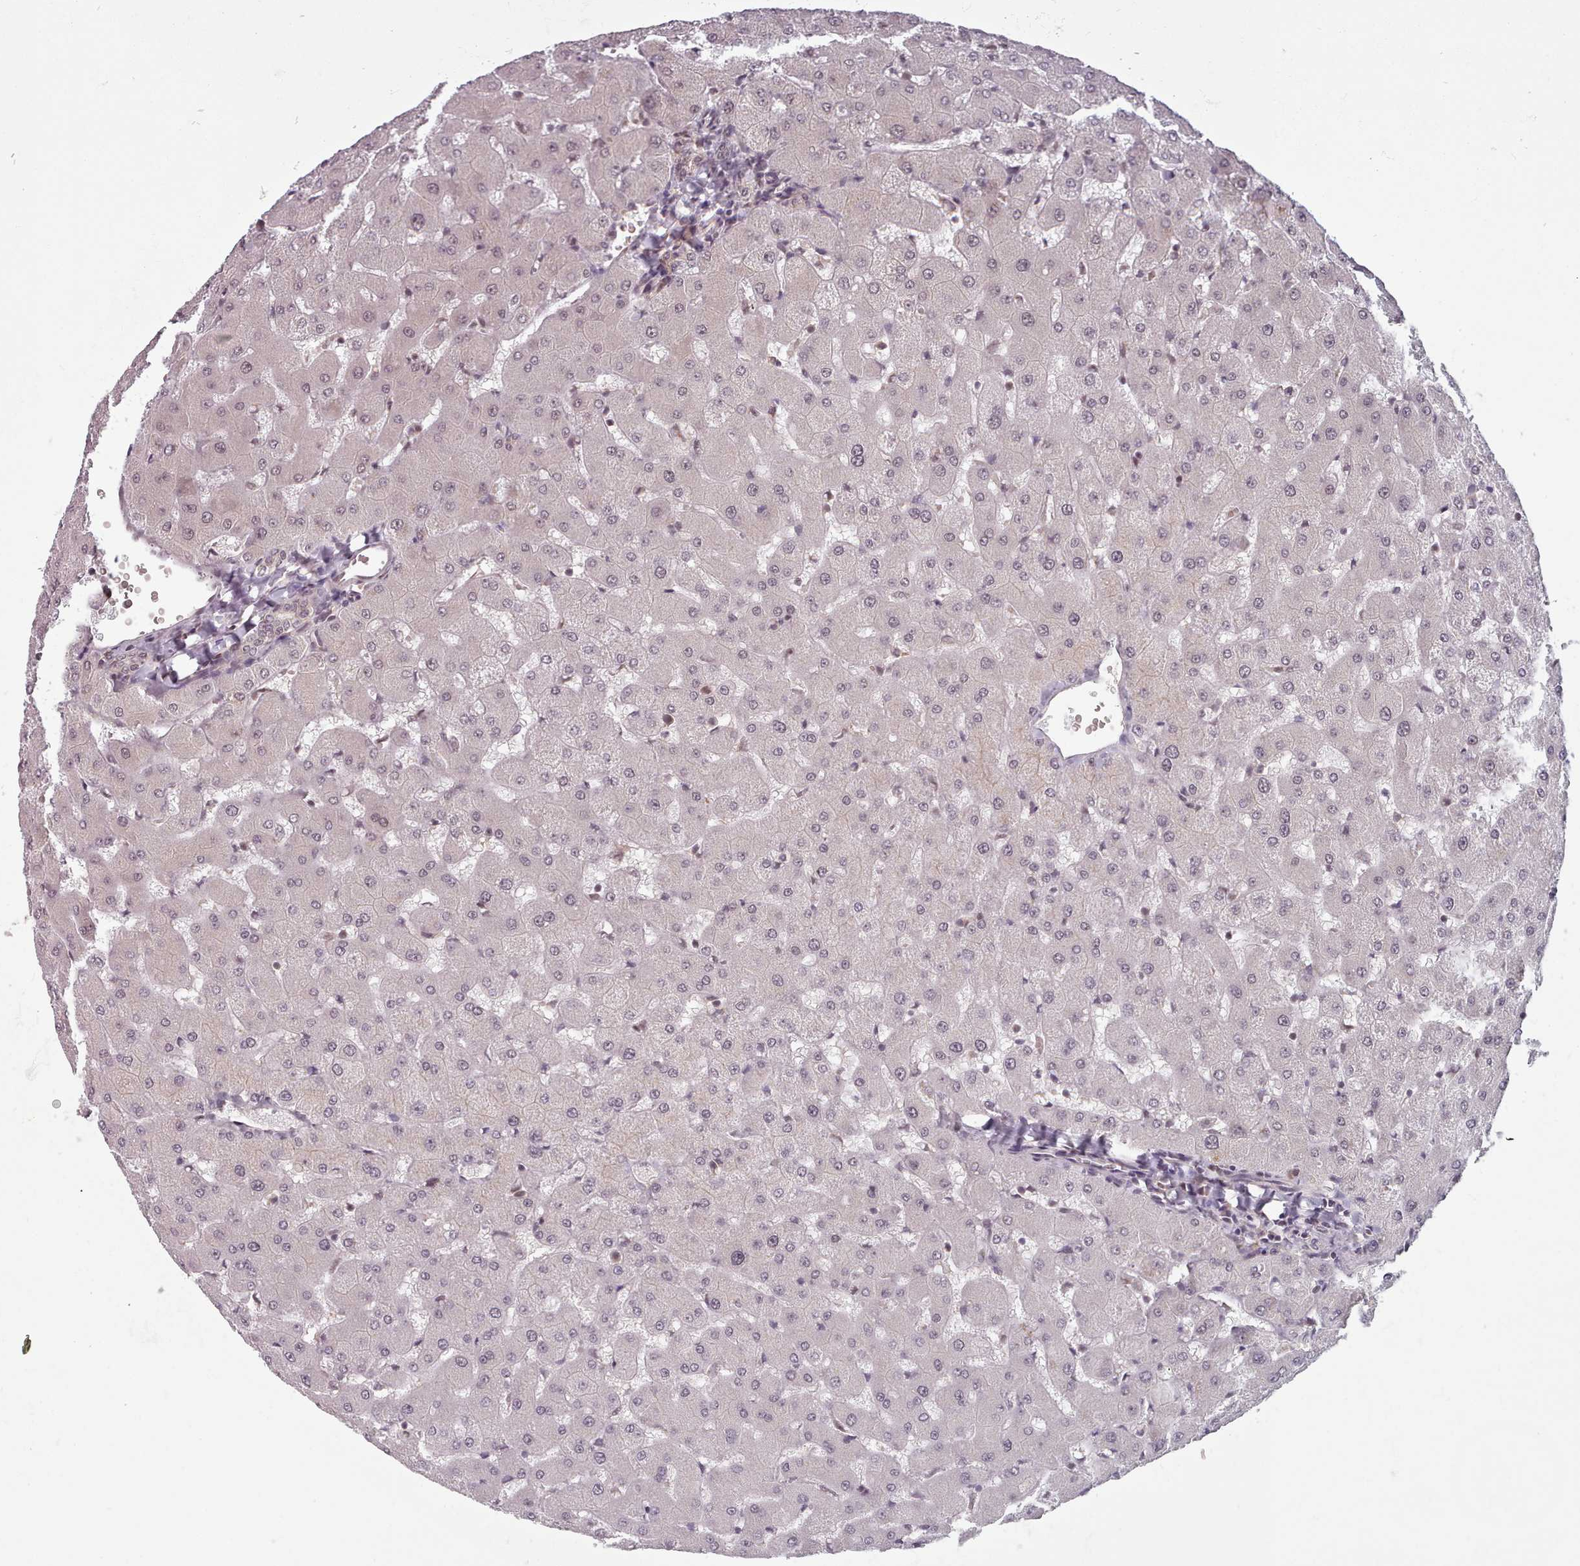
{"staining": {"intensity": "weak", "quantity": "<25%", "location": "cytoplasmic/membranous"}, "tissue": "liver", "cell_type": "Cholangiocytes", "image_type": "normal", "snomed": [{"axis": "morphology", "description": "Normal tissue, NOS"}, {"axis": "topography", "description": "Liver"}], "caption": "DAB (3,3'-diaminobenzidine) immunohistochemical staining of benign liver demonstrates no significant positivity in cholangiocytes. (Immunohistochemistry (ihc), brightfield microscopy, high magnification).", "gene": "DHX8", "patient": {"sex": "female", "age": 63}}